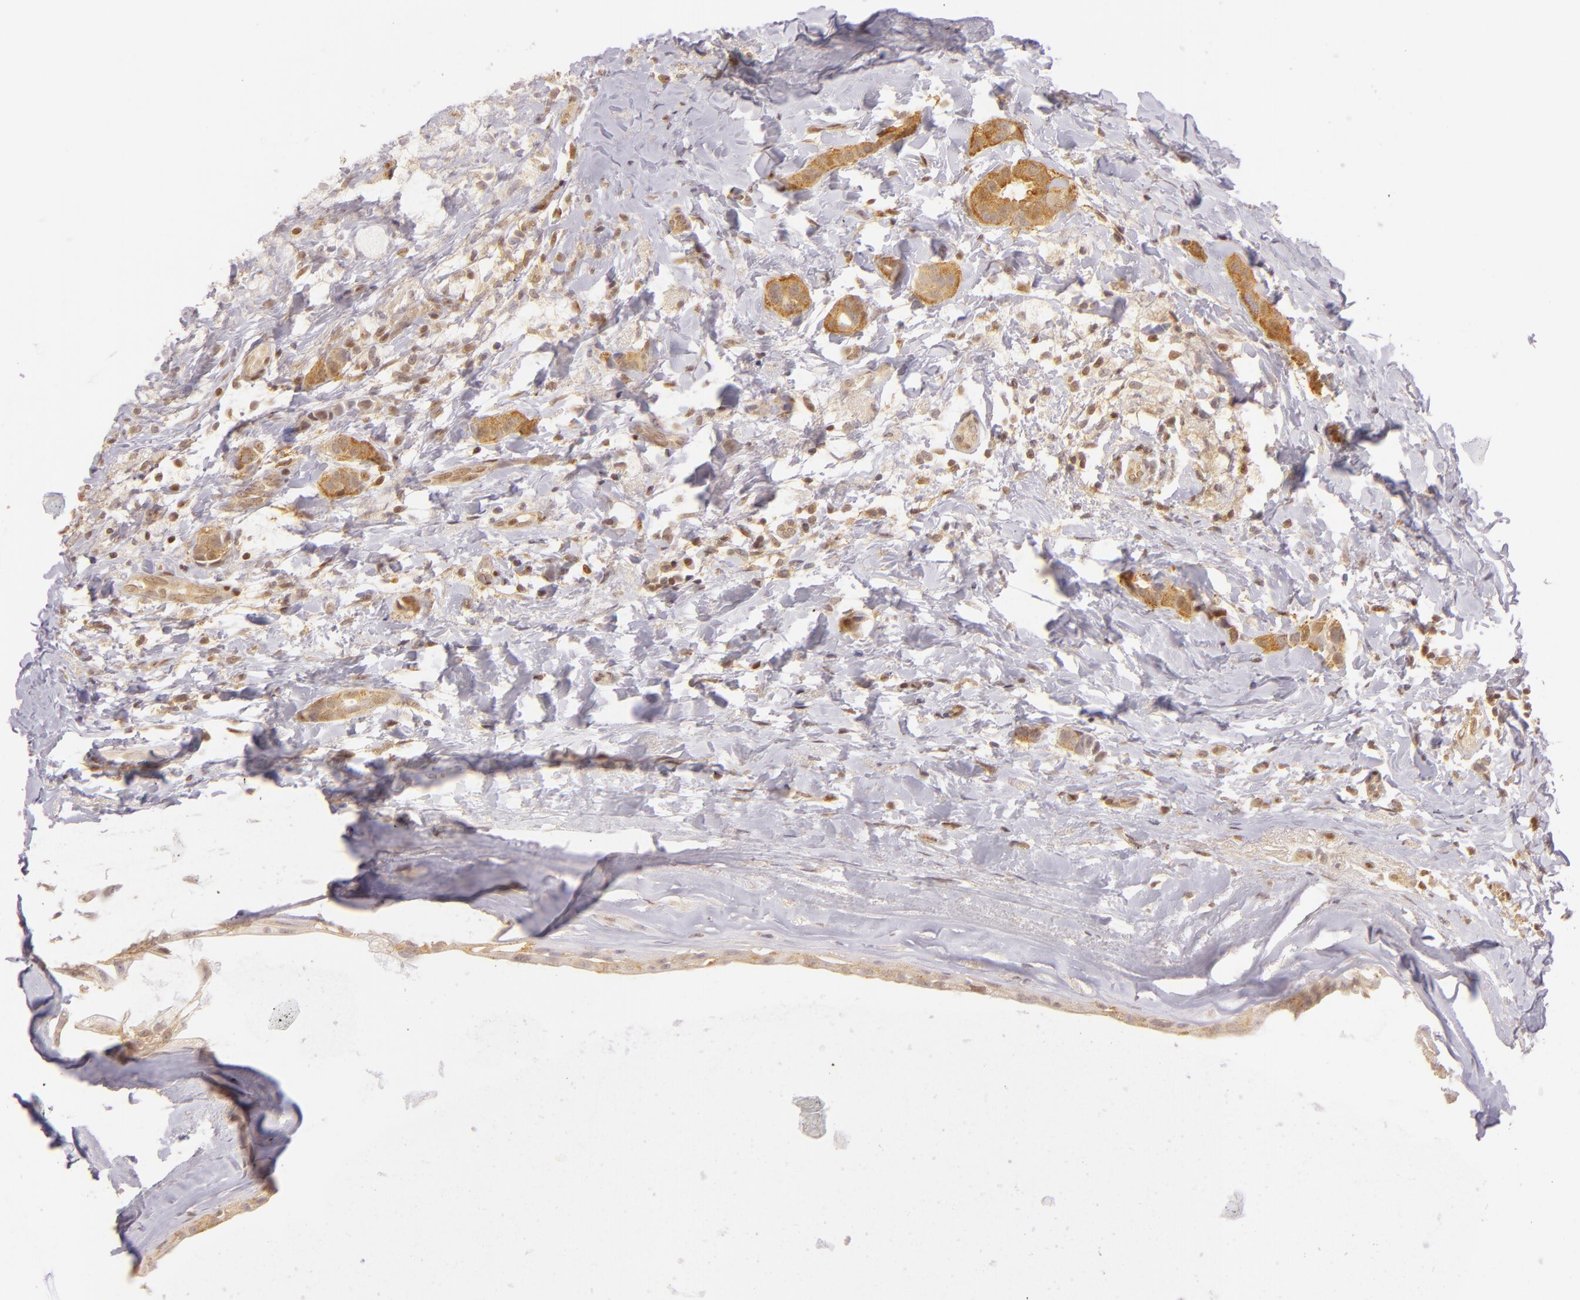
{"staining": {"intensity": "moderate", "quantity": "<25%", "location": "cytoplasmic/membranous"}, "tissue": "breast cancer", "cell_type": "Tumor cells", "image_type": "cancer", "snomed": [{"axis": "morphology", "description": "Duct carcinoma"}, {"axis": "topography", "description": "Breast"}], "caption": "Immunohistochemistry (DAB (3,3'-diaminobenzidine)) staining of breast intraductal carcinoma reveals moderate cytoplasmic/membranous protein positivity in about <25% of tumor cells.", "gene": "IMPDH1", "patient": {"sex": "female", "age": 54}}